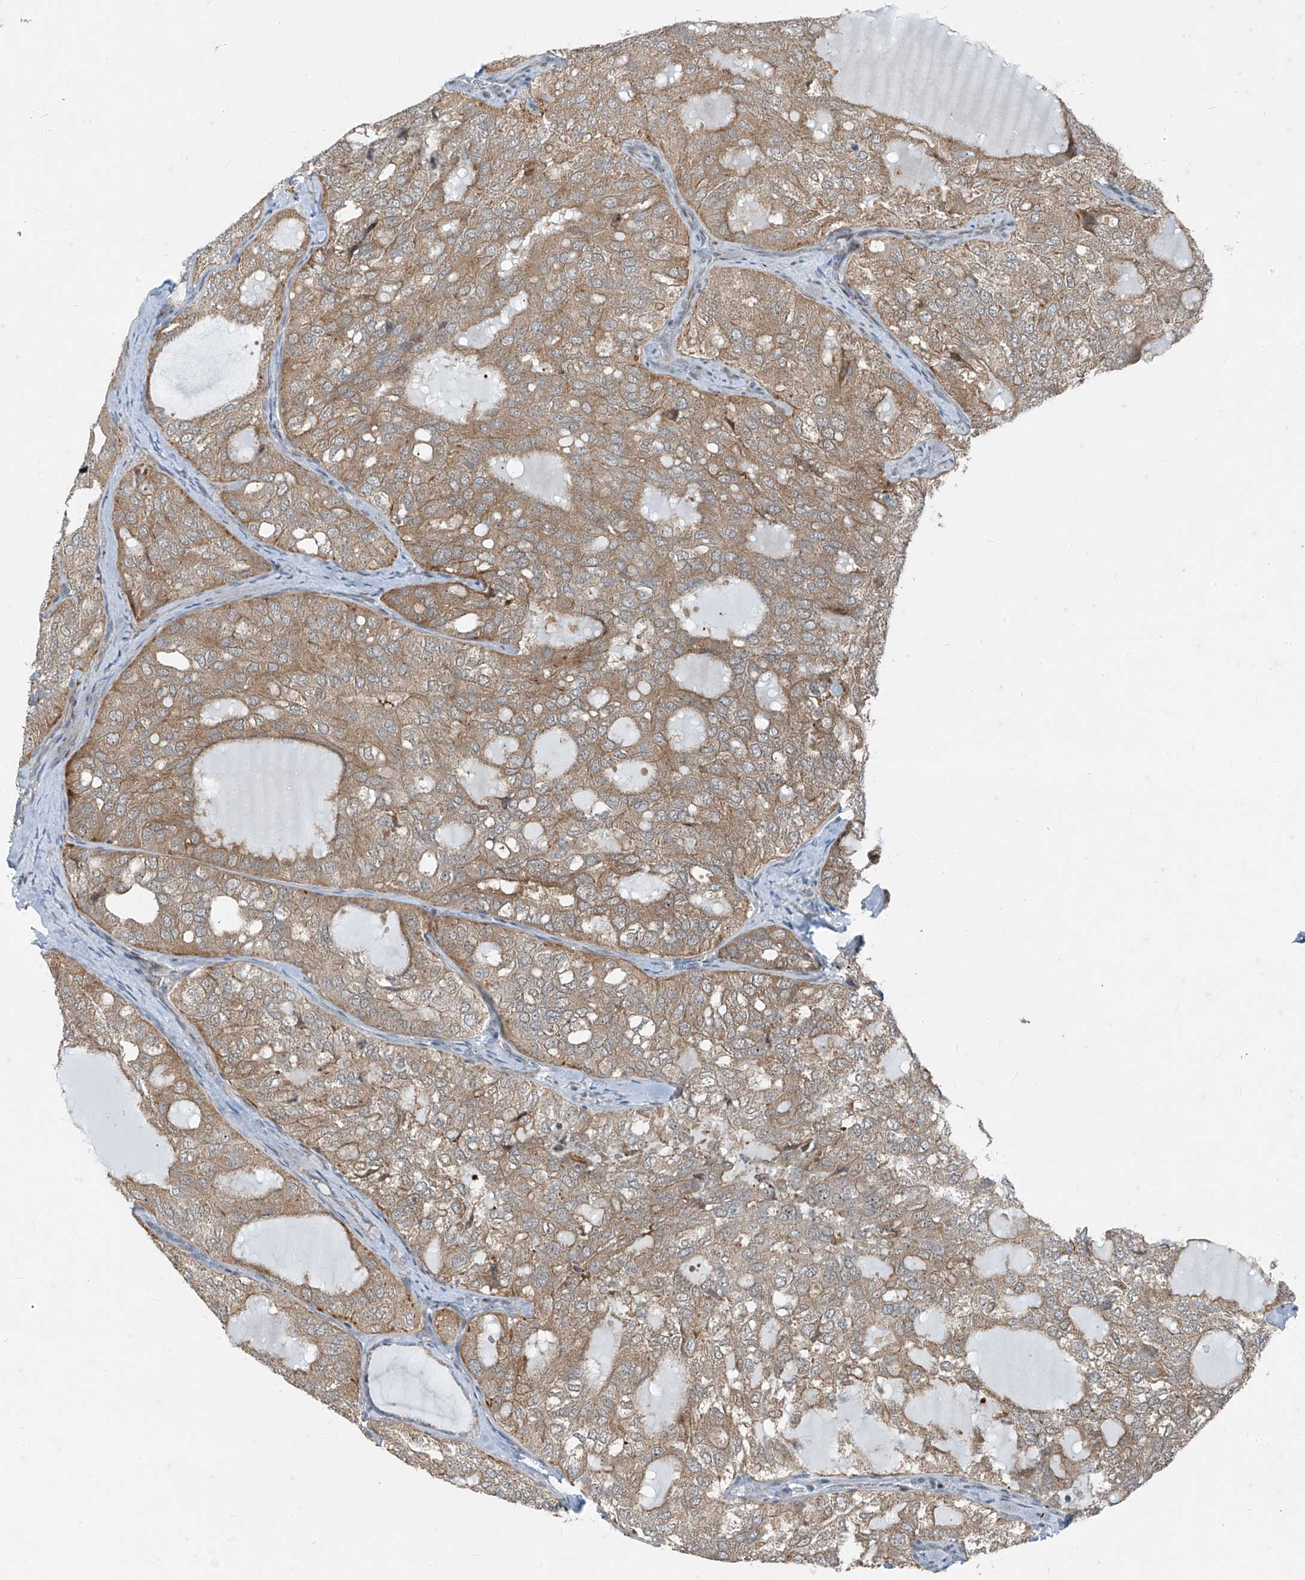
{"staining": {"intensity": "moderate", "quantity": ">75%", "location": "cytoplasmic/membranous"}, "tissue": "thyroid cancer", "cell_type": "Tumor cells", "image_type": "cancer", "snomed": [{"axis": "morphology", "description": "Follicular adenoma carcinoma, NOS"}, {"axis": "topography", "description": "Thyroid gland"}], "caption": "High-power microscopy captured an immunohistochemistry image of thyroid cancer, revealing moderate cytoplasmic/membranous positivity in about >75% of tumor cells.", "gene": "PPCS", "patient": {"sex": "male", "age": 75}}